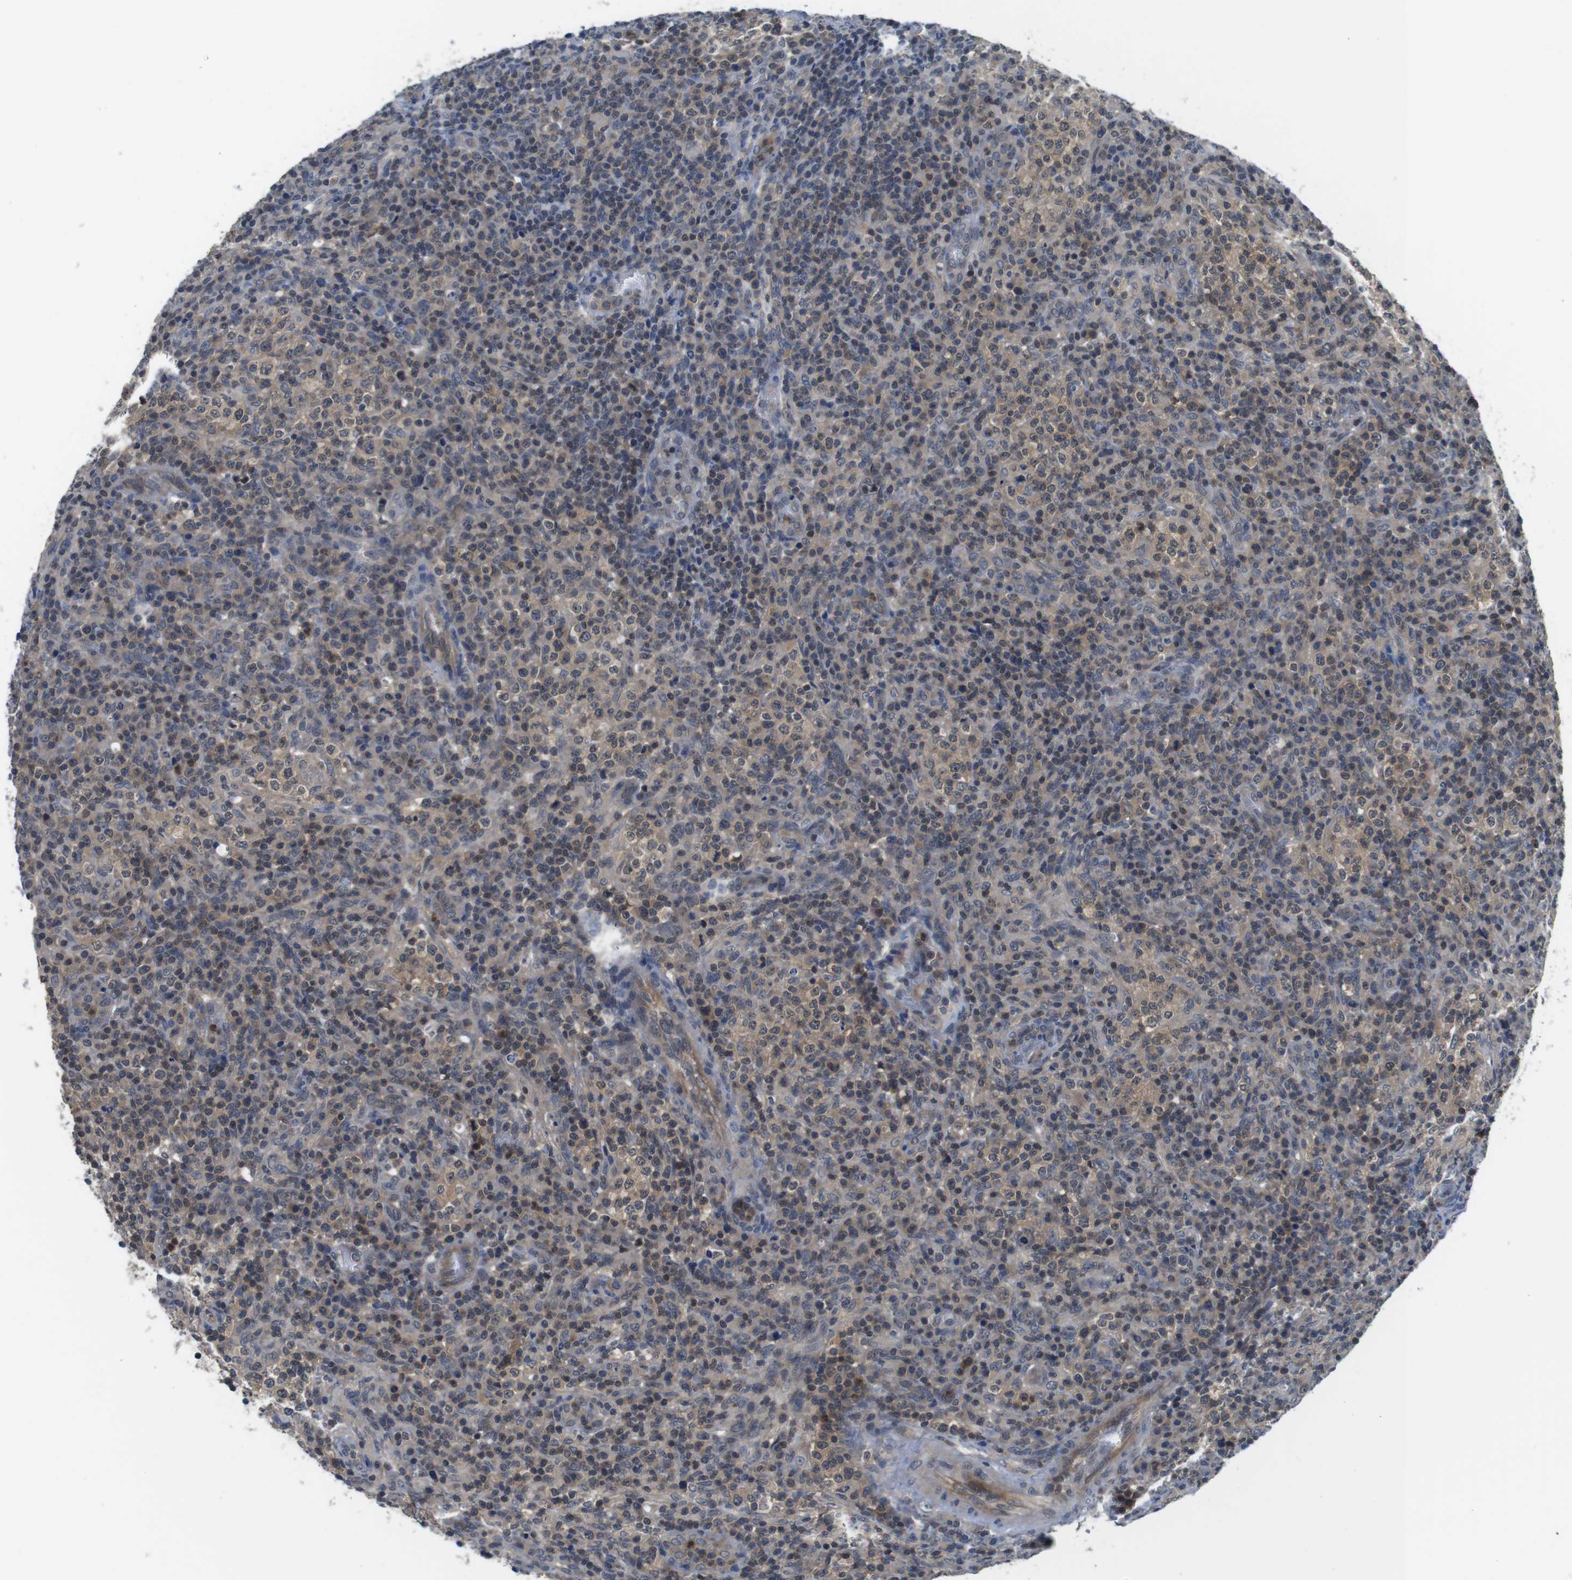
{"staining": {"intensity": "weak", "quantity": "25%-75%", "location": "cytoplasmic/membranous"}, "tissue": "lymphoma", "cell_type": "Tumor cells", "image_type": "cancer", "snomed": [{"axis": "morphology", "description": "Malignant lymphoma, non-Hodgkin's type, High grade"}, {"axis": "topography", "description": "Lymph node"}], "caption": "The immunohistochemical stain shows weak cytoplasmic/membranous expression in tumor cells of high-grade malignant lymphoma, non-Hodgkin's type tissue.", "gene": "FADD", "patient": {"sex": "female", "age": 76}}